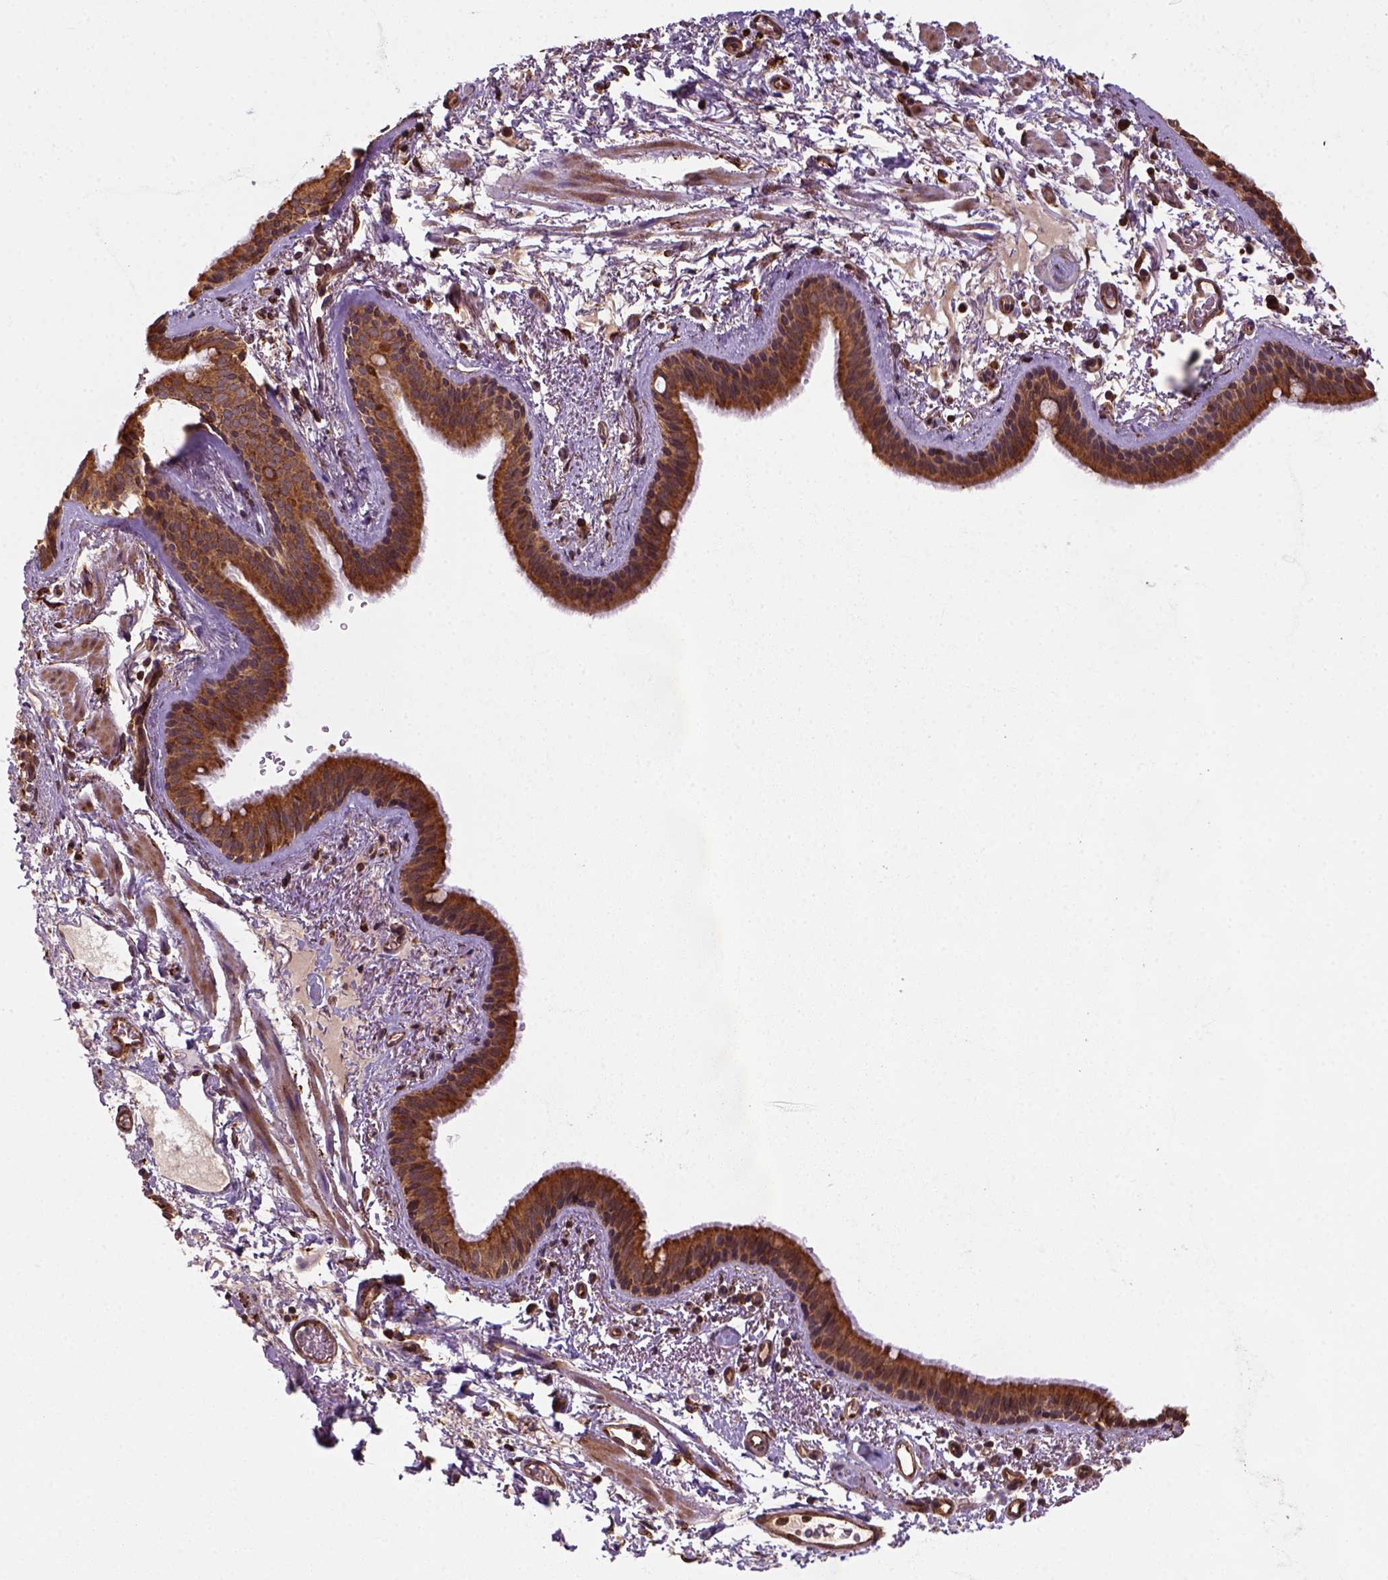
{"staining": {"intensity": "strong", "quantity": ">75%", "location": "cytoplasmic/membranous"}, "tissue": "bronchus", "cell_type": "Respiratory epithelial cells", "image_type": "normal", "snomed": [{"axis": "morphology", "description": "Normal tissue, NOS"}, {"axis": "topography", "description": "Bronchus"}], "caption": "Immunohistochemistry image of unremarkable bronchus: bronchus stained using immunohistochemistry displays high levels of strong protein expression localized specifically in the cytoplasmic/membranous of respiratory epithelial cells, appearing as a cytoplasmic/membranous brown color.", "gene": "MAPK8IP3", "patient": {"sex": "female", "age": 61}}